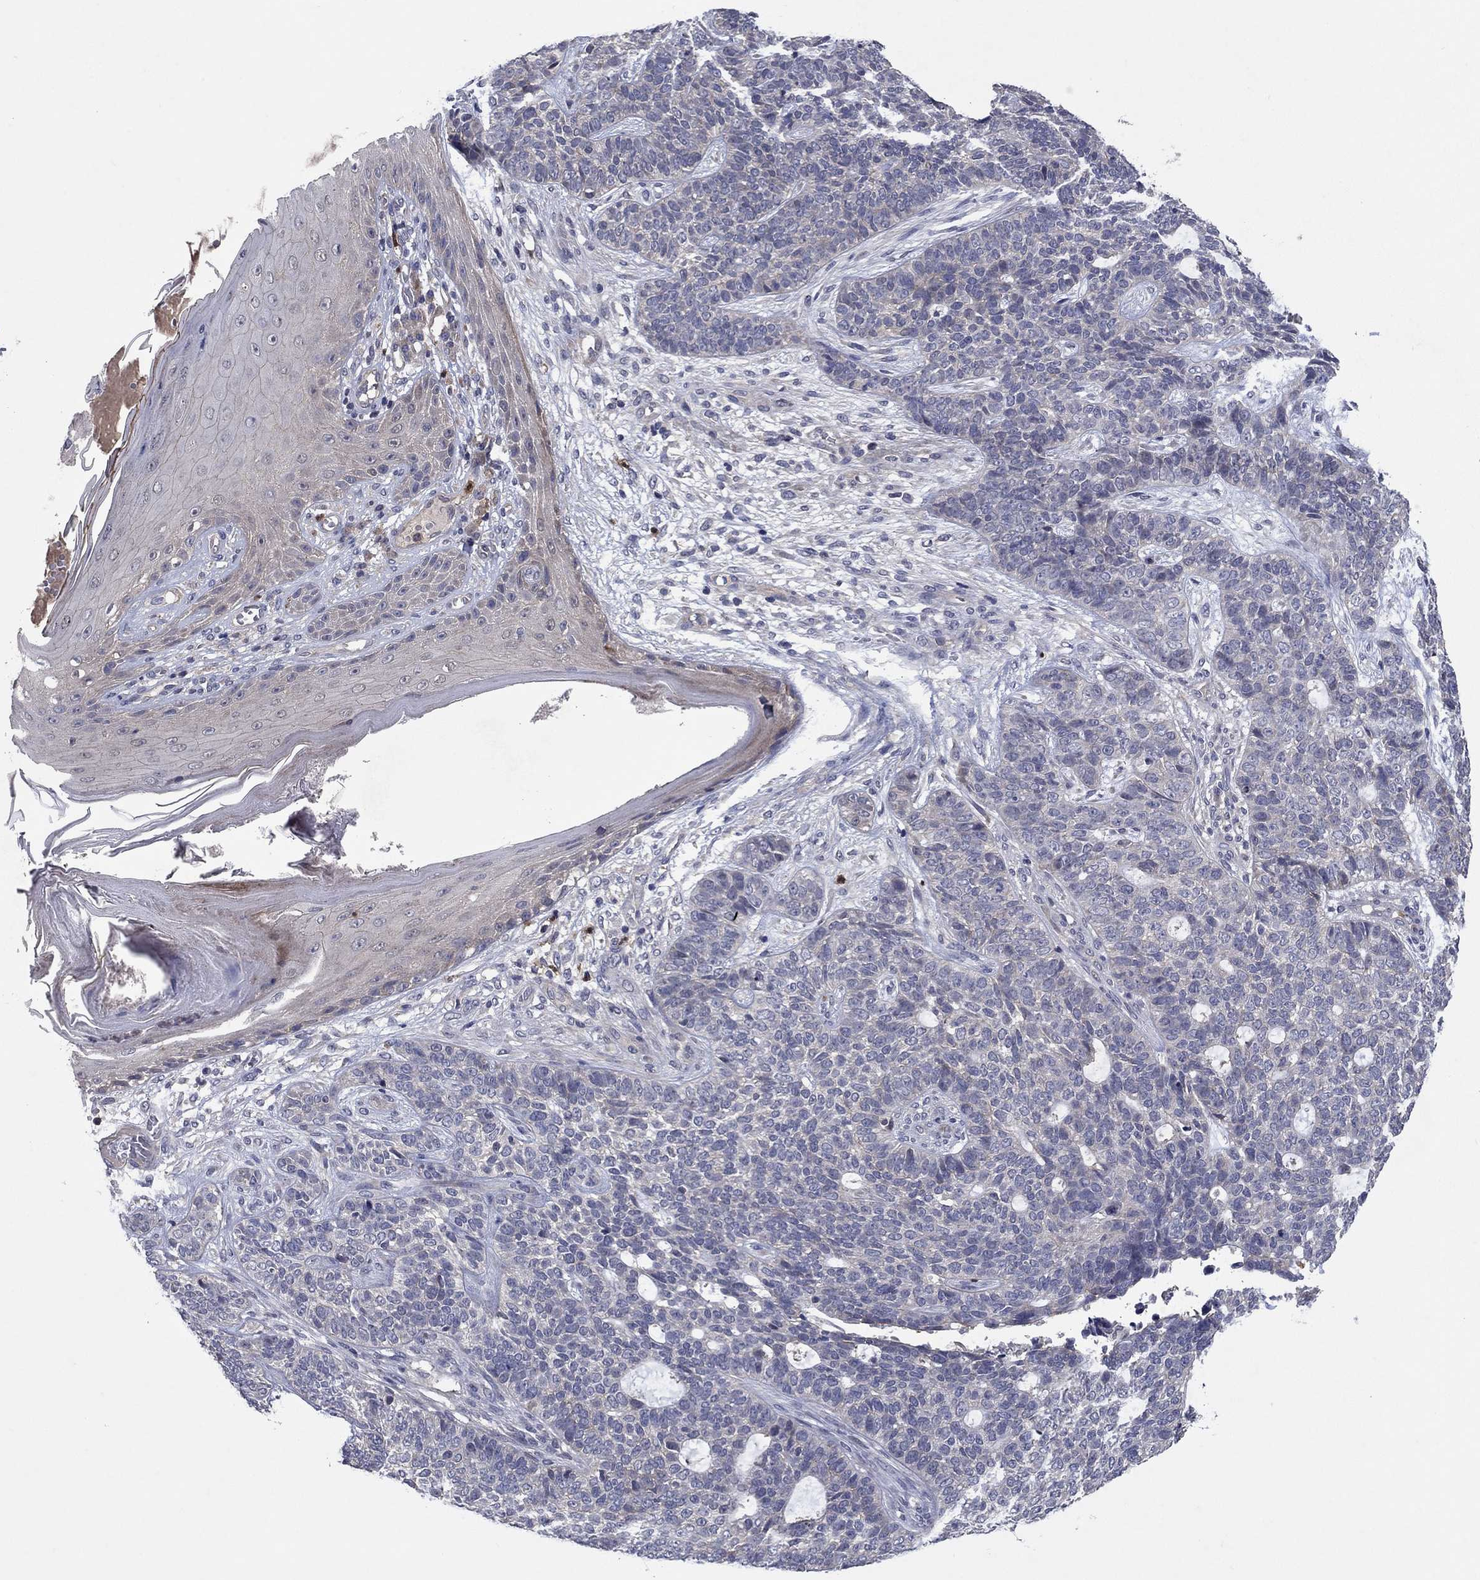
{"staining": {"intensity": "negative", "quantity": "none", "location": "none"}, "tissue": "skin cancer", "cell_type": "Tumor cells", "image_type": "cancer", "snomed": [{"axis": "morphology", "description": "Basal cell carcinoma"}, {"axis": "topography", "description": "Skin"}], "caption": "The micrograph displays no significant staining in tumor cells of skin cancer. (DAB (3,3'-diaminobenzidine) immunohistochemistry, high magnification).", "gene": "MSRB1", "patient": {"sex": "female", "age": 69}}